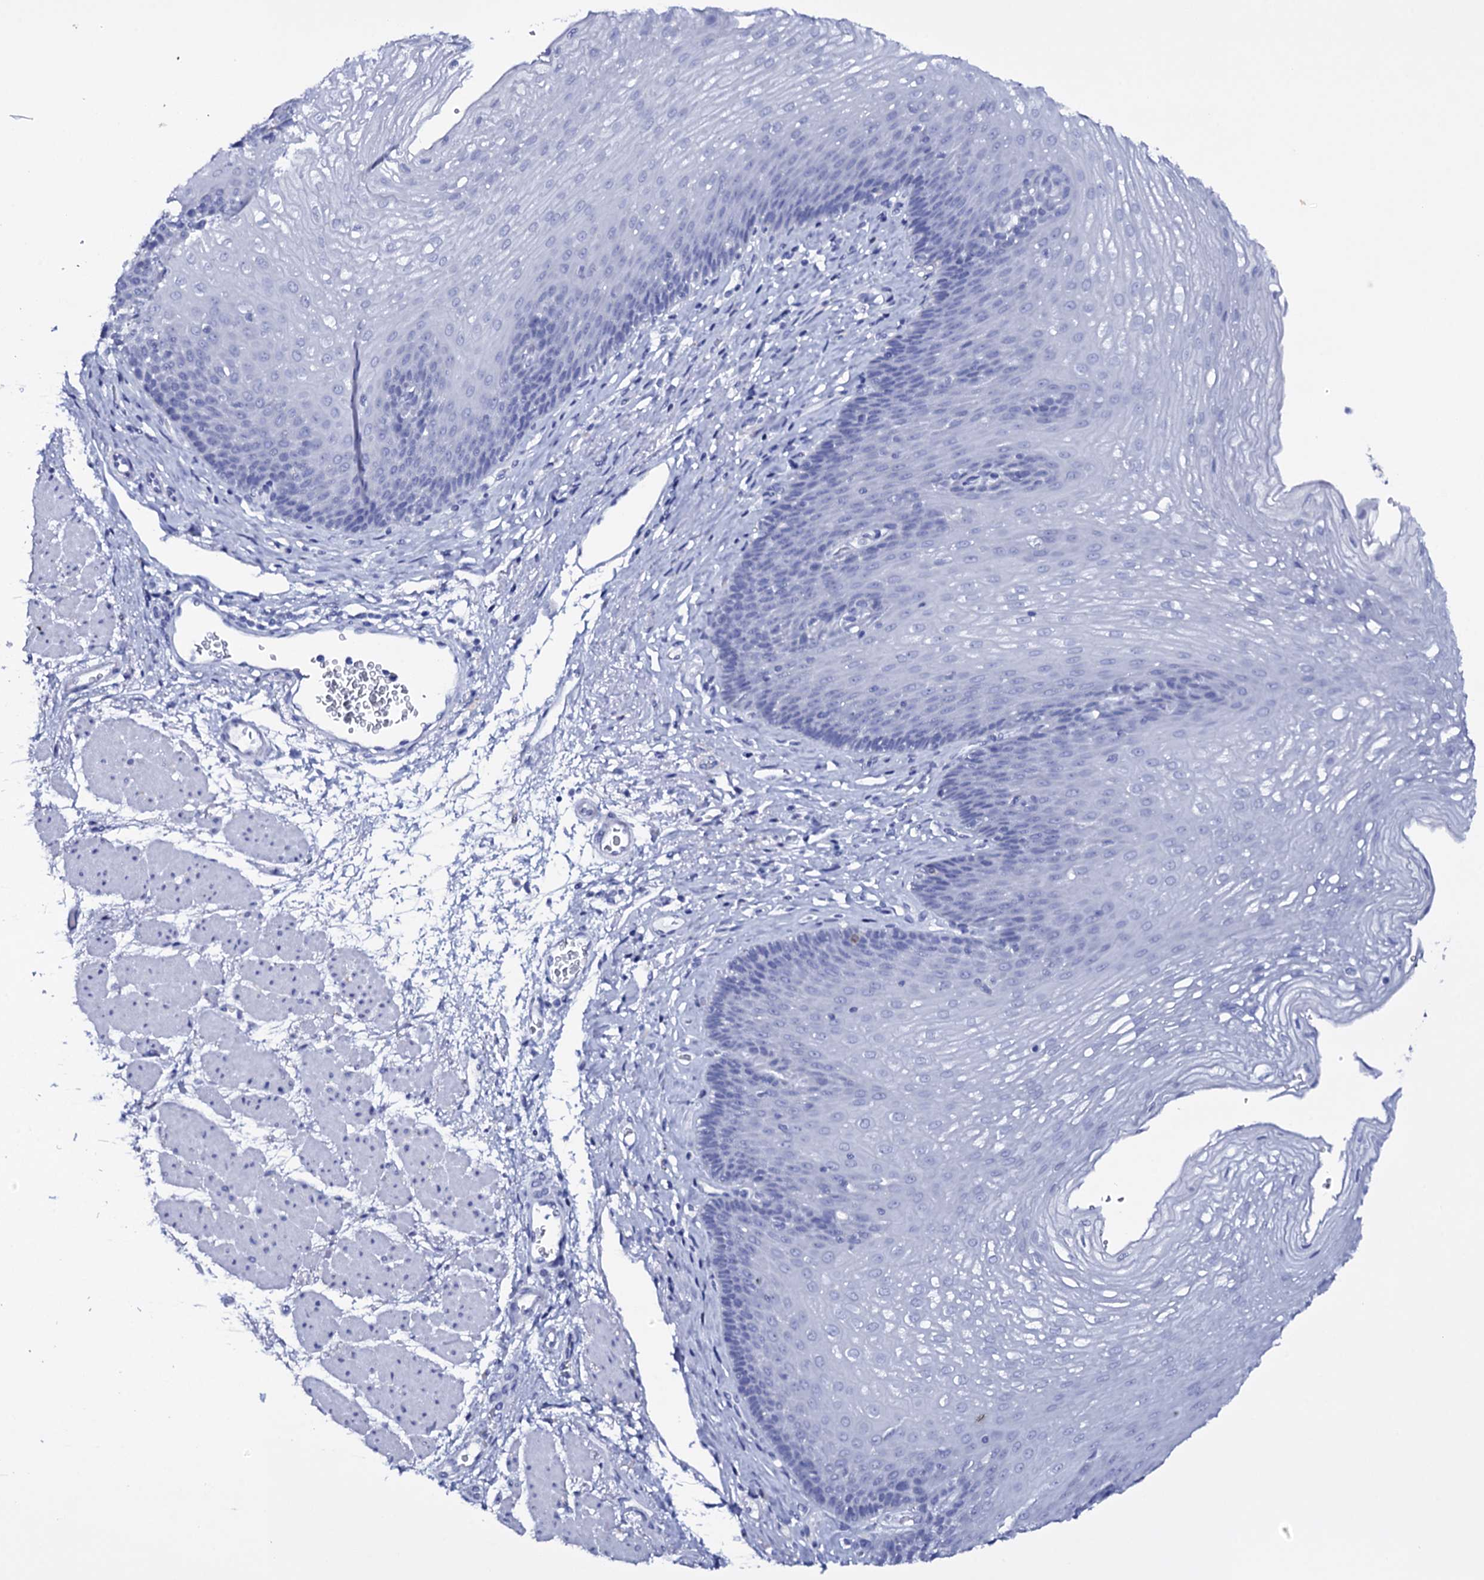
{"staining": {"intensity": "negative", "quantity": "none", "location": "none"}, "tissue": "esophagus", "cell_type": "Squamous epithelial cells", "image_type": "normal", "snomed": [{"axis": "morphology", "description": "Normal tissue, NOS"}, {"axis": "topography", "description": "Esophagus"}], "caption": "IHC histopathology image of unremarkable esophagus: human esophagus stained with DAB (3,3'-diaminobenzidine) reveals no significant protein staining in squamous epithelial cells.", "gene": "ITPRID2", "patient": {"sex": "female", "age": 66}}